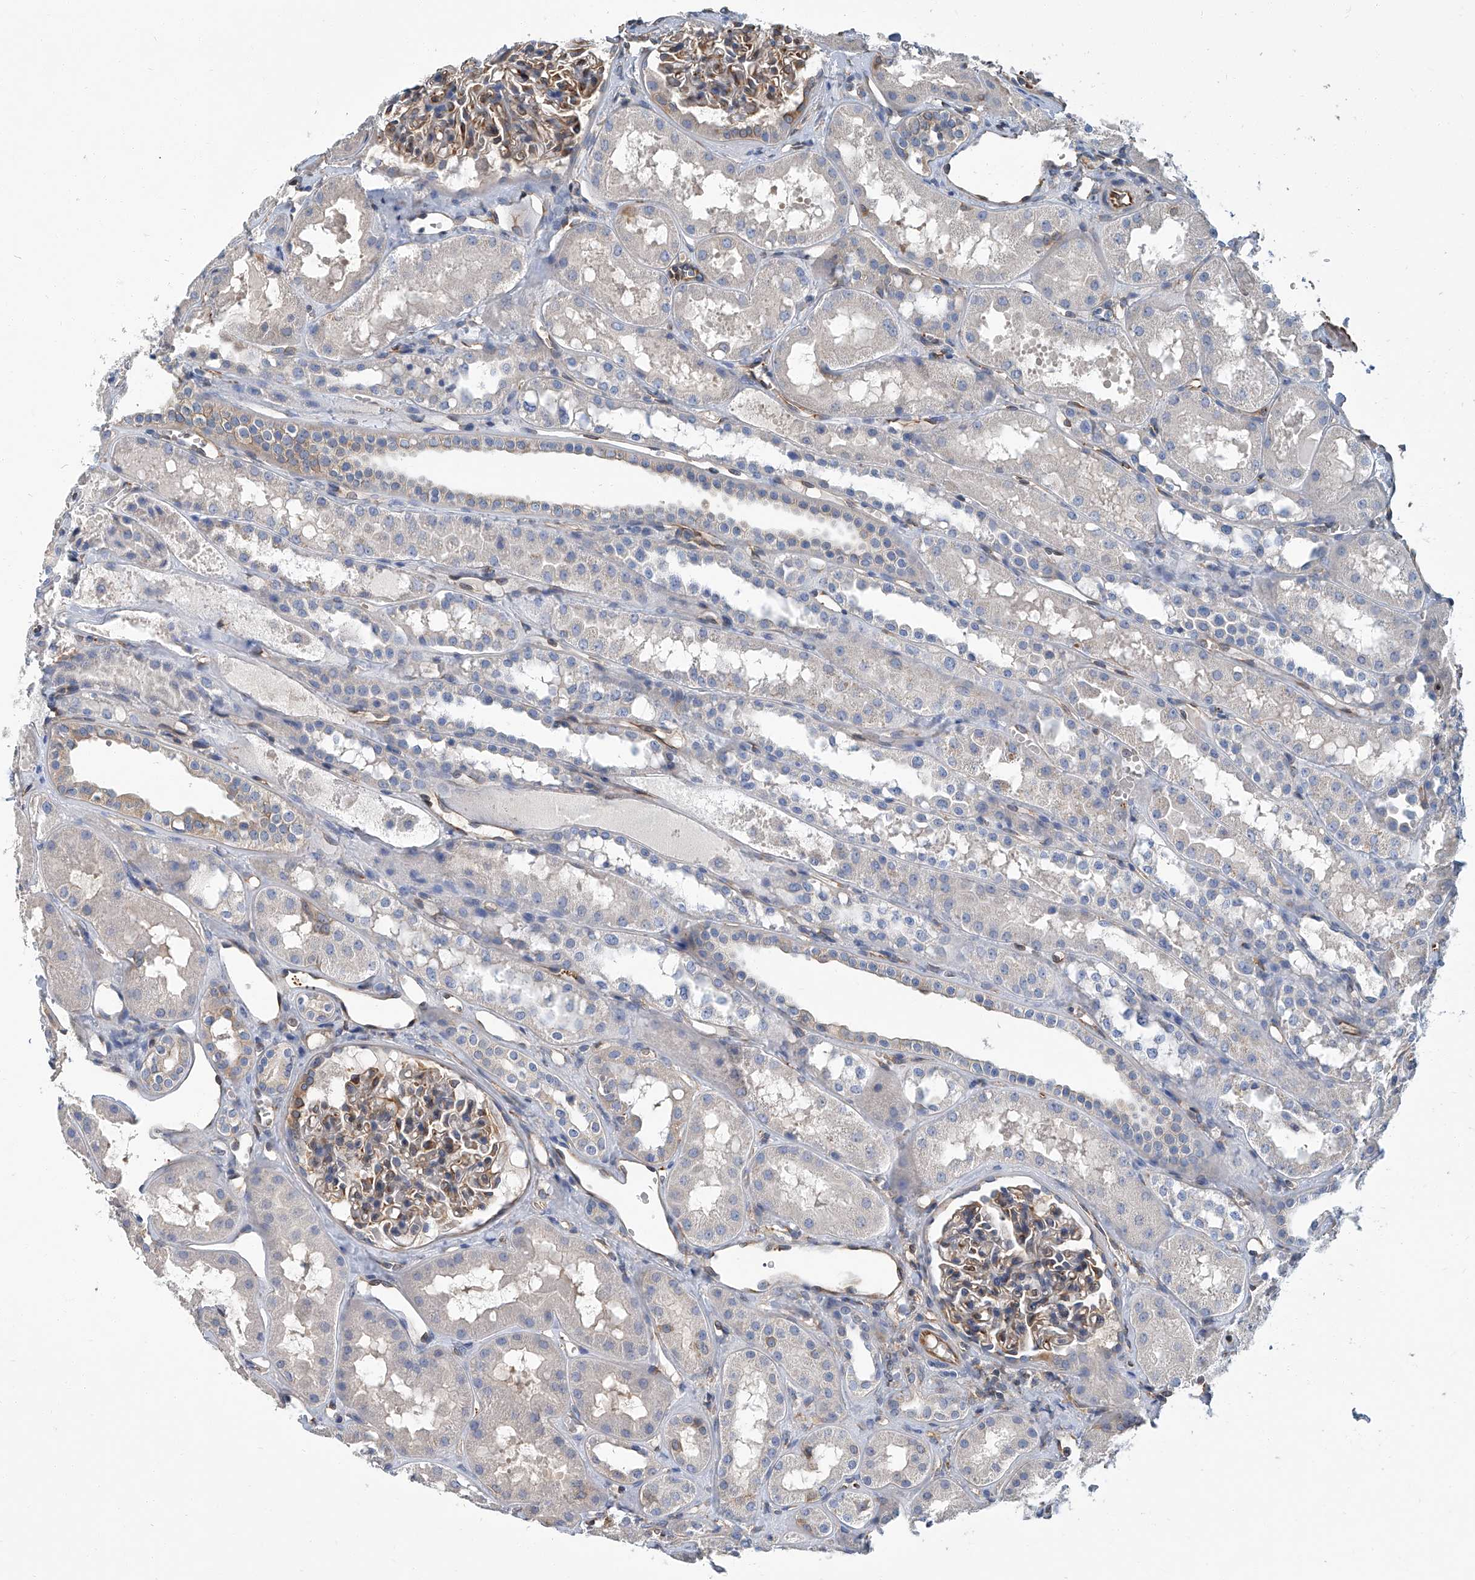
{"staining": {"intensity": "moderate", "quantity": "<25%", "location": "cytoplasmic/membranous"}, "tissue": "kidney", "cell_type": "Cells in glomeruli", "image_type": "normal", "snomed": [{"axis": "morphology", "description": "Normal tissue, NOS"}, {"axis": "topography", "description": "Kidney"}], "caption": "This image exhibits immunohistochemistry (IHC) staining of benign human kidney, with low moderate cytoplasmic/membranous positivity in about <25% of cells in glomeruli.", "gene": "PSMB10", "patient": {"sex": "male", "age": 16}}